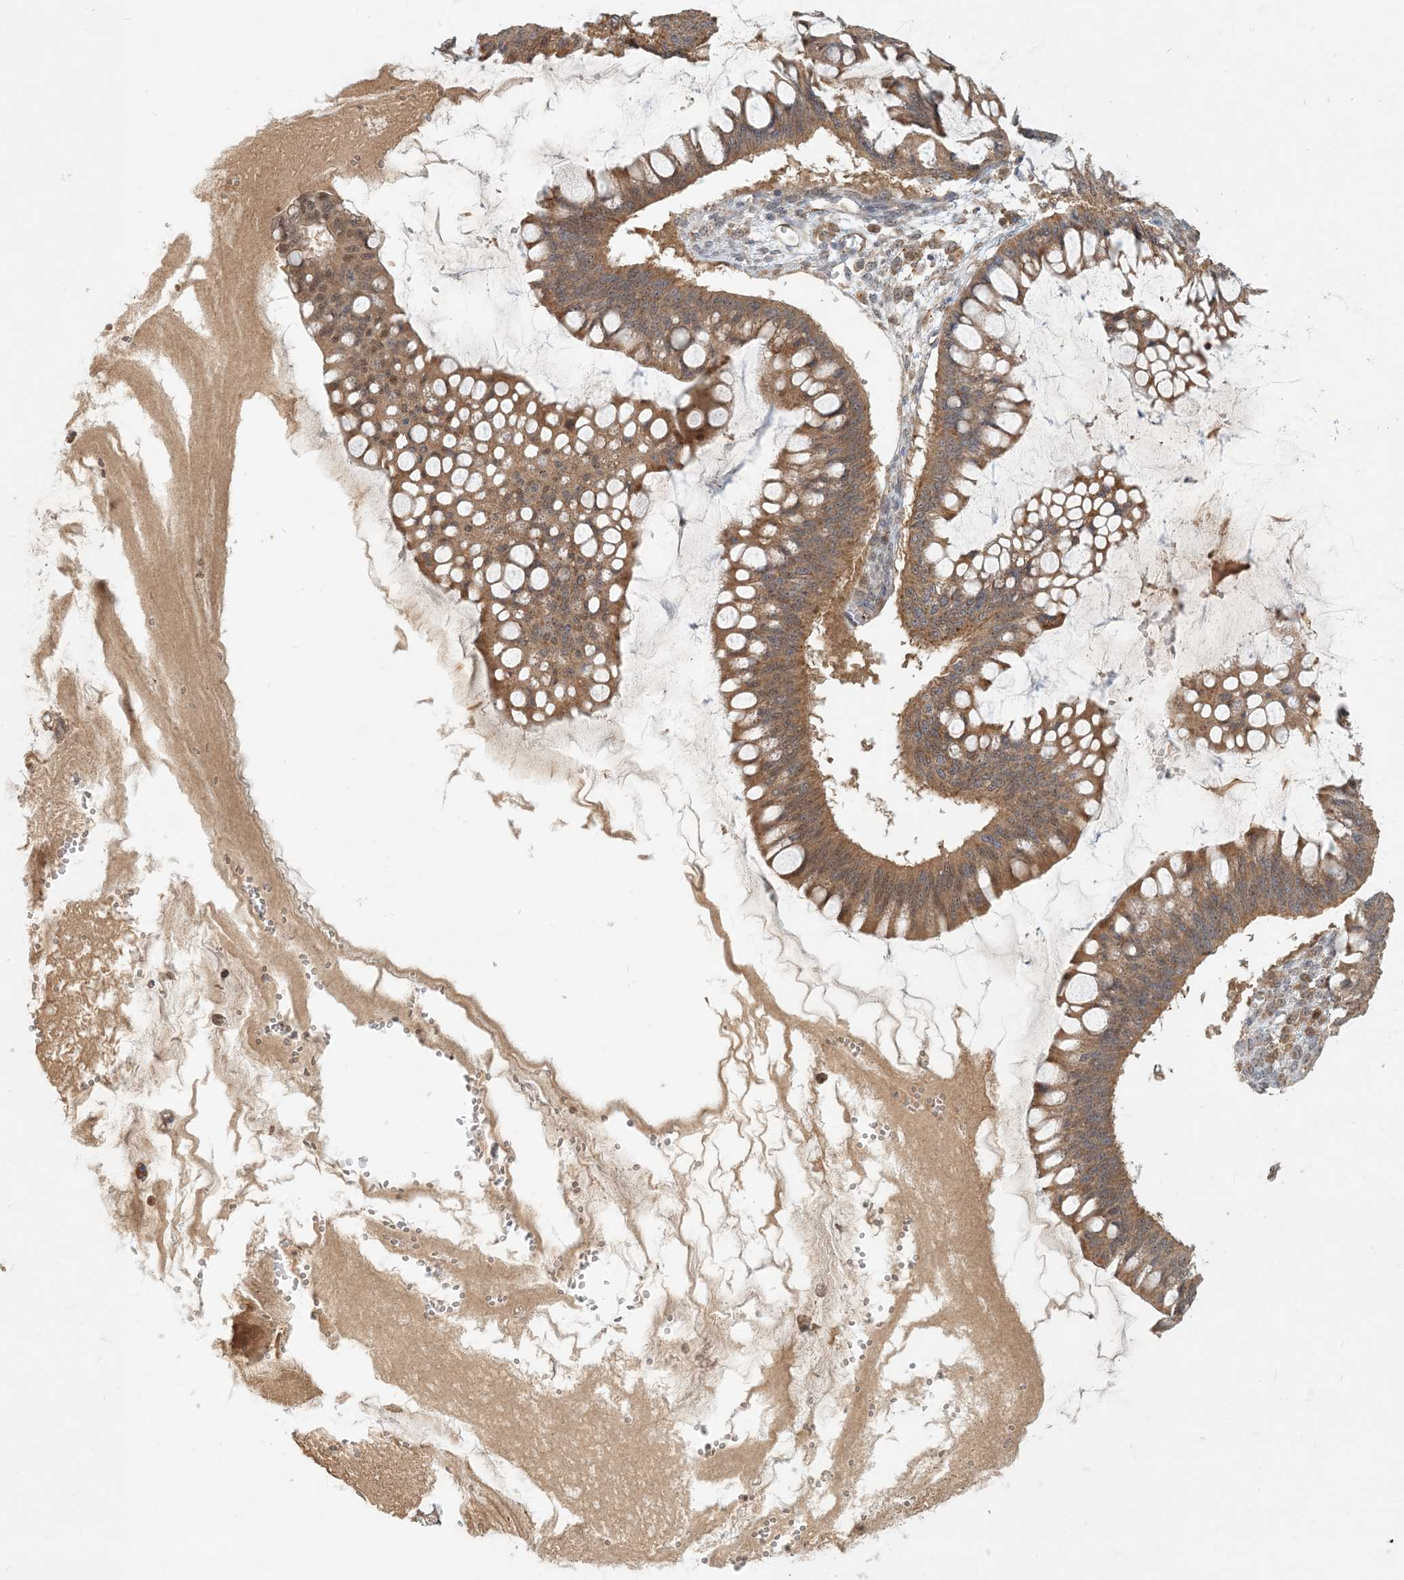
{"staining": {"intensity": "strong", "quantity": ">75%", "location": "cytoplasmic/membranous"}, "tissue": "ovarian cancer", "cell_type": "Tumor cells", "image_type": "cancer", "snomed": [{"axis": "morphology", "description": "Cystadenocarcinoma, mucinous, NOS"}, {"axis": "topography", "description": "Ovary"}], "caption": "Protein analysis of mucinous cystadenocarcinoma (ovarian) tissue shows strong cytoplasmic/membranous expression in about >75% of tumor cells.", "gene": "ZBTB3", "patient": {"sex": "female", "age": 73}}